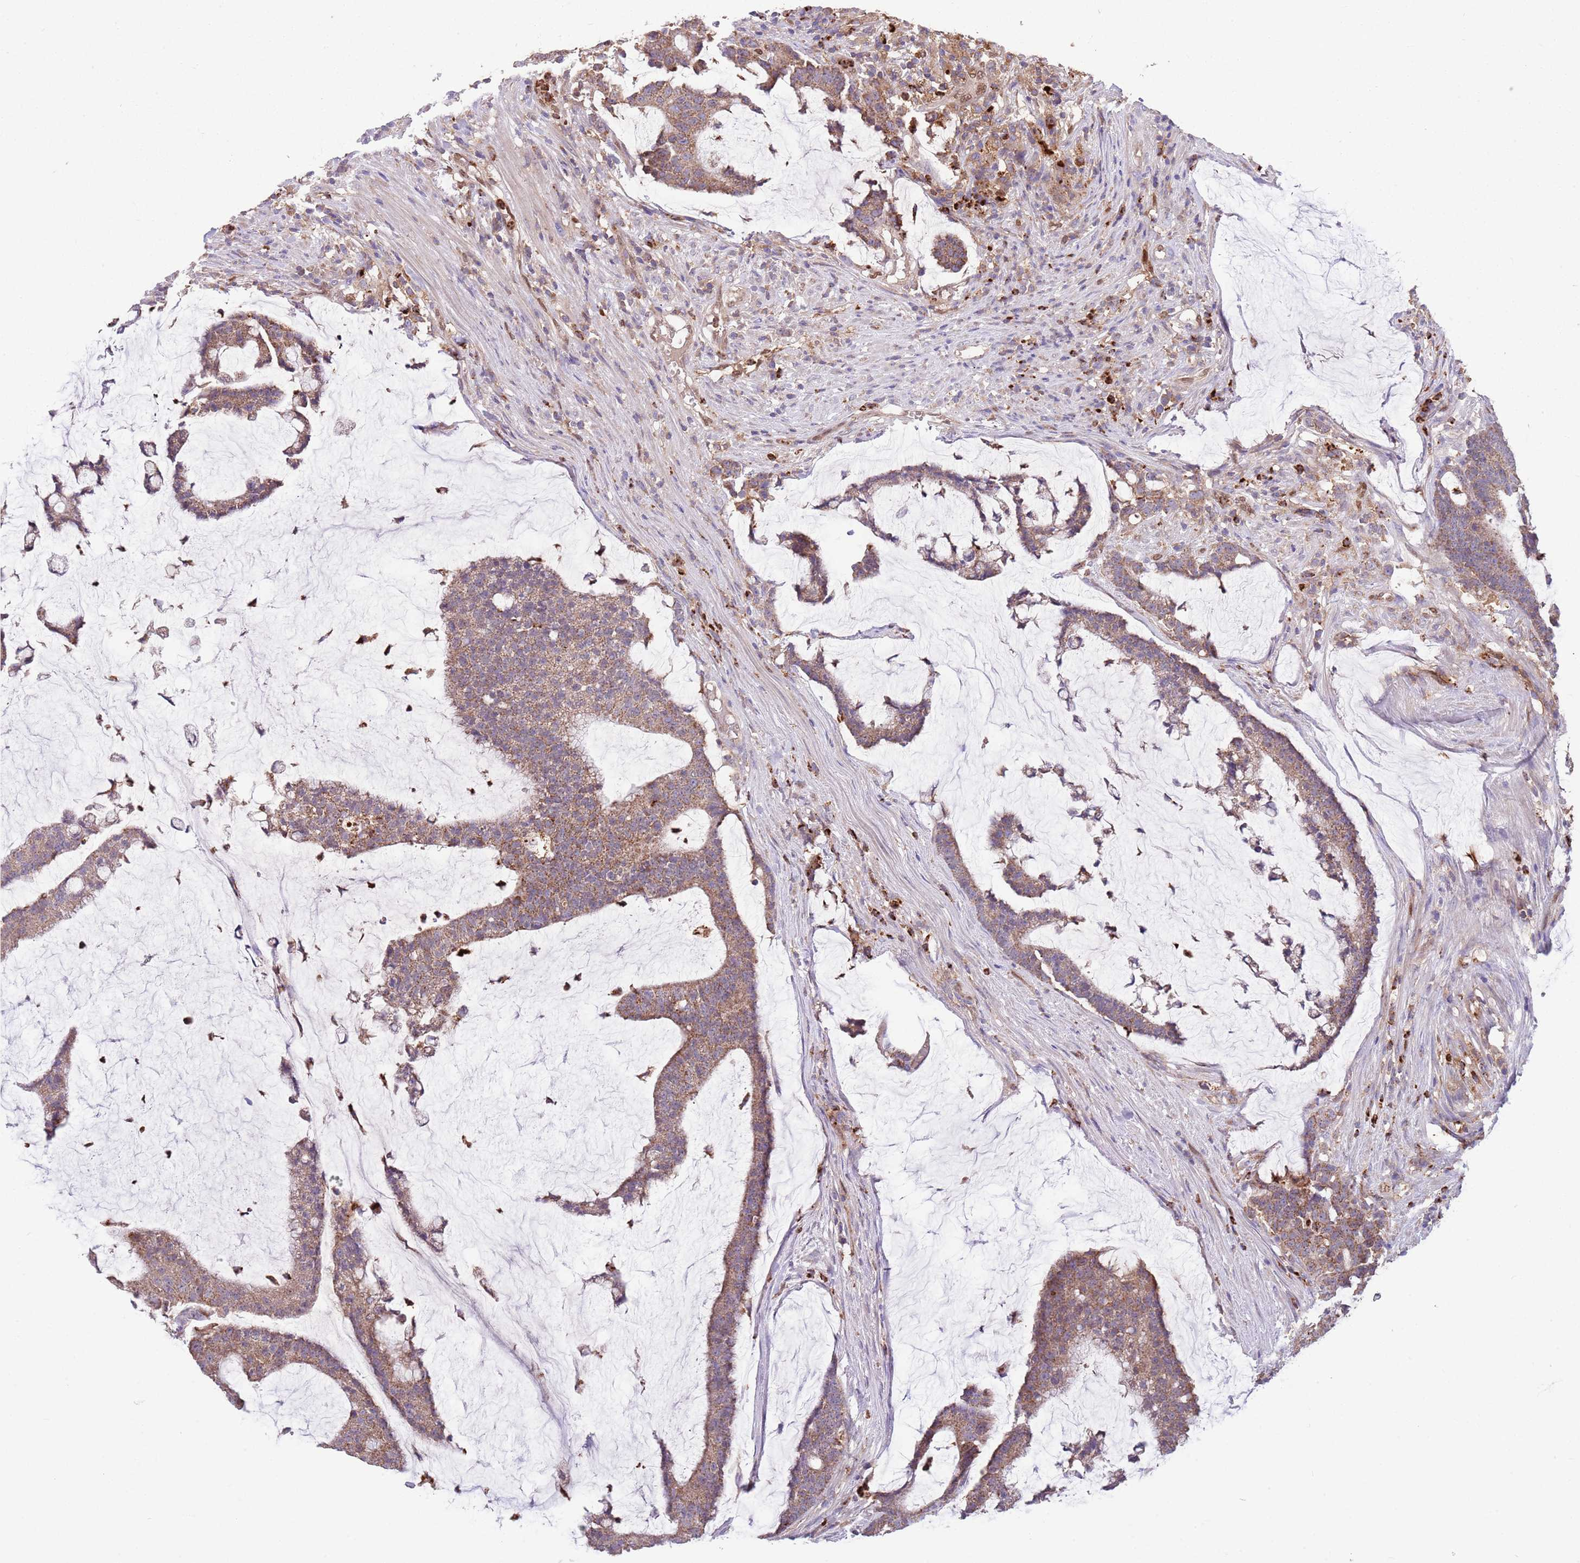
{"staining": {"intensity": "moderate", "quantity": ">75%", "location": "cytoplasmic/membranous"}, "tissue": "colorectal cancer", "cell_type": "Tumor cells", "image_type": "cancer", "snomed": [{"axis": "morphology", "description": "Adenocarcinoma, NOS"}, {"axis": "topography", "description": "Colon"}], "caption": "Protein positivity by immunohistochemistry (IHC) exhibits moderate cytoplasmic/membranous positivity in approximately >75% of tumor cells in colorectal adenocarcinoma. Immunohistochemistry (ihc) stains the protein of interest in brown and the nuclei are stained blue.", "gene": "DDT", "patient": {"sex": "female", "age": 84}}